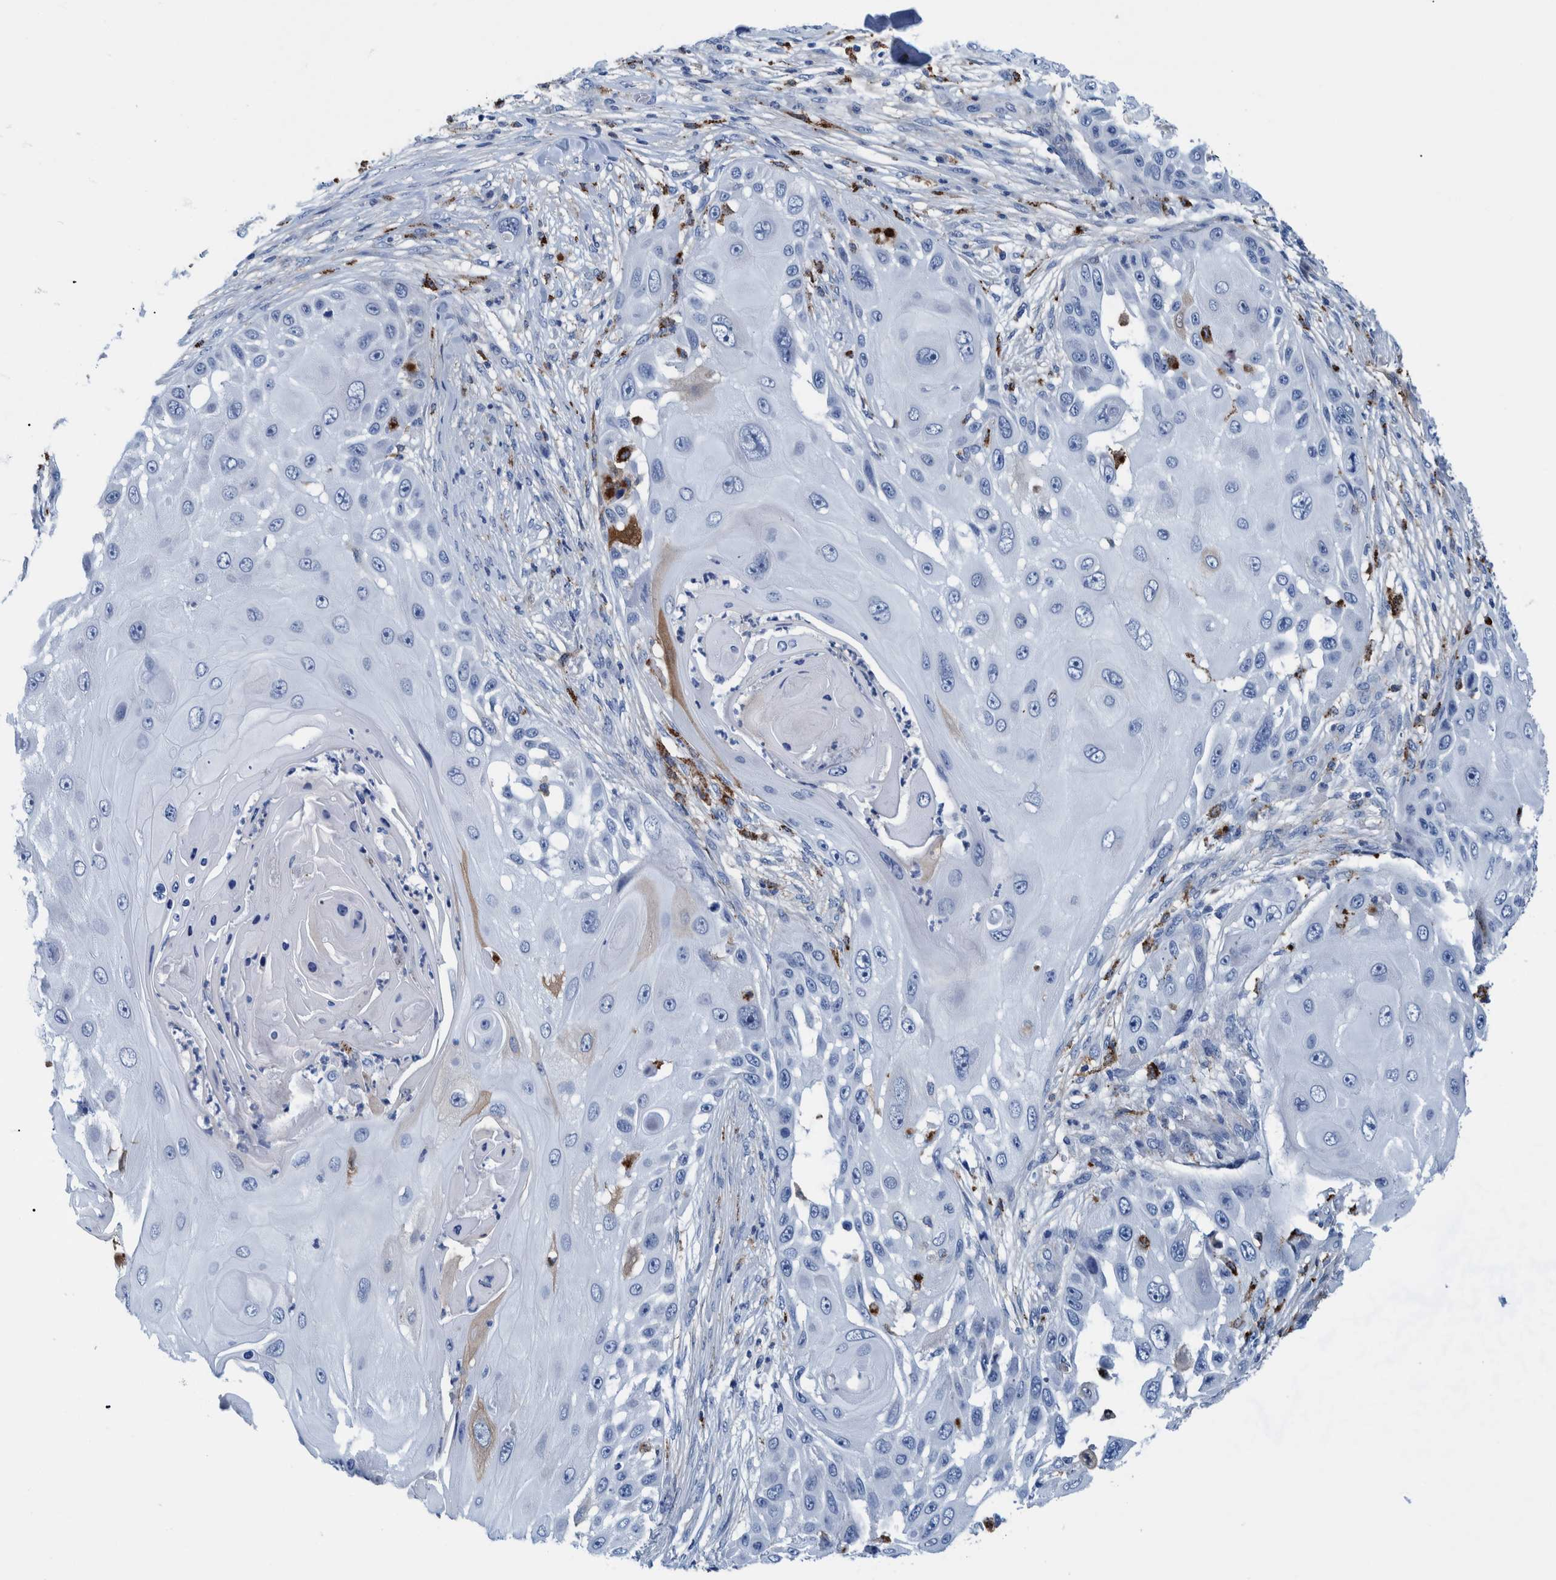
{"staining": {"intensity": "negative", "quantity": "none", "location": "none"}, "tissue": "skin cancer", "cell_type": "Tumor cells", "image_type": "cancer", "snomed": [{"axis": "morphology", "description": "Squamous cell carcinoma, NOS"}, {"axis": "topography", "description": "Skin"}], "caption": "DAB immunohistochemical staining of squamous cell carcinoma (skin) reveals no significant positivity in tumor cells.", "gene": "IDO1", "patient": {"sex": "female", "age": 44}}